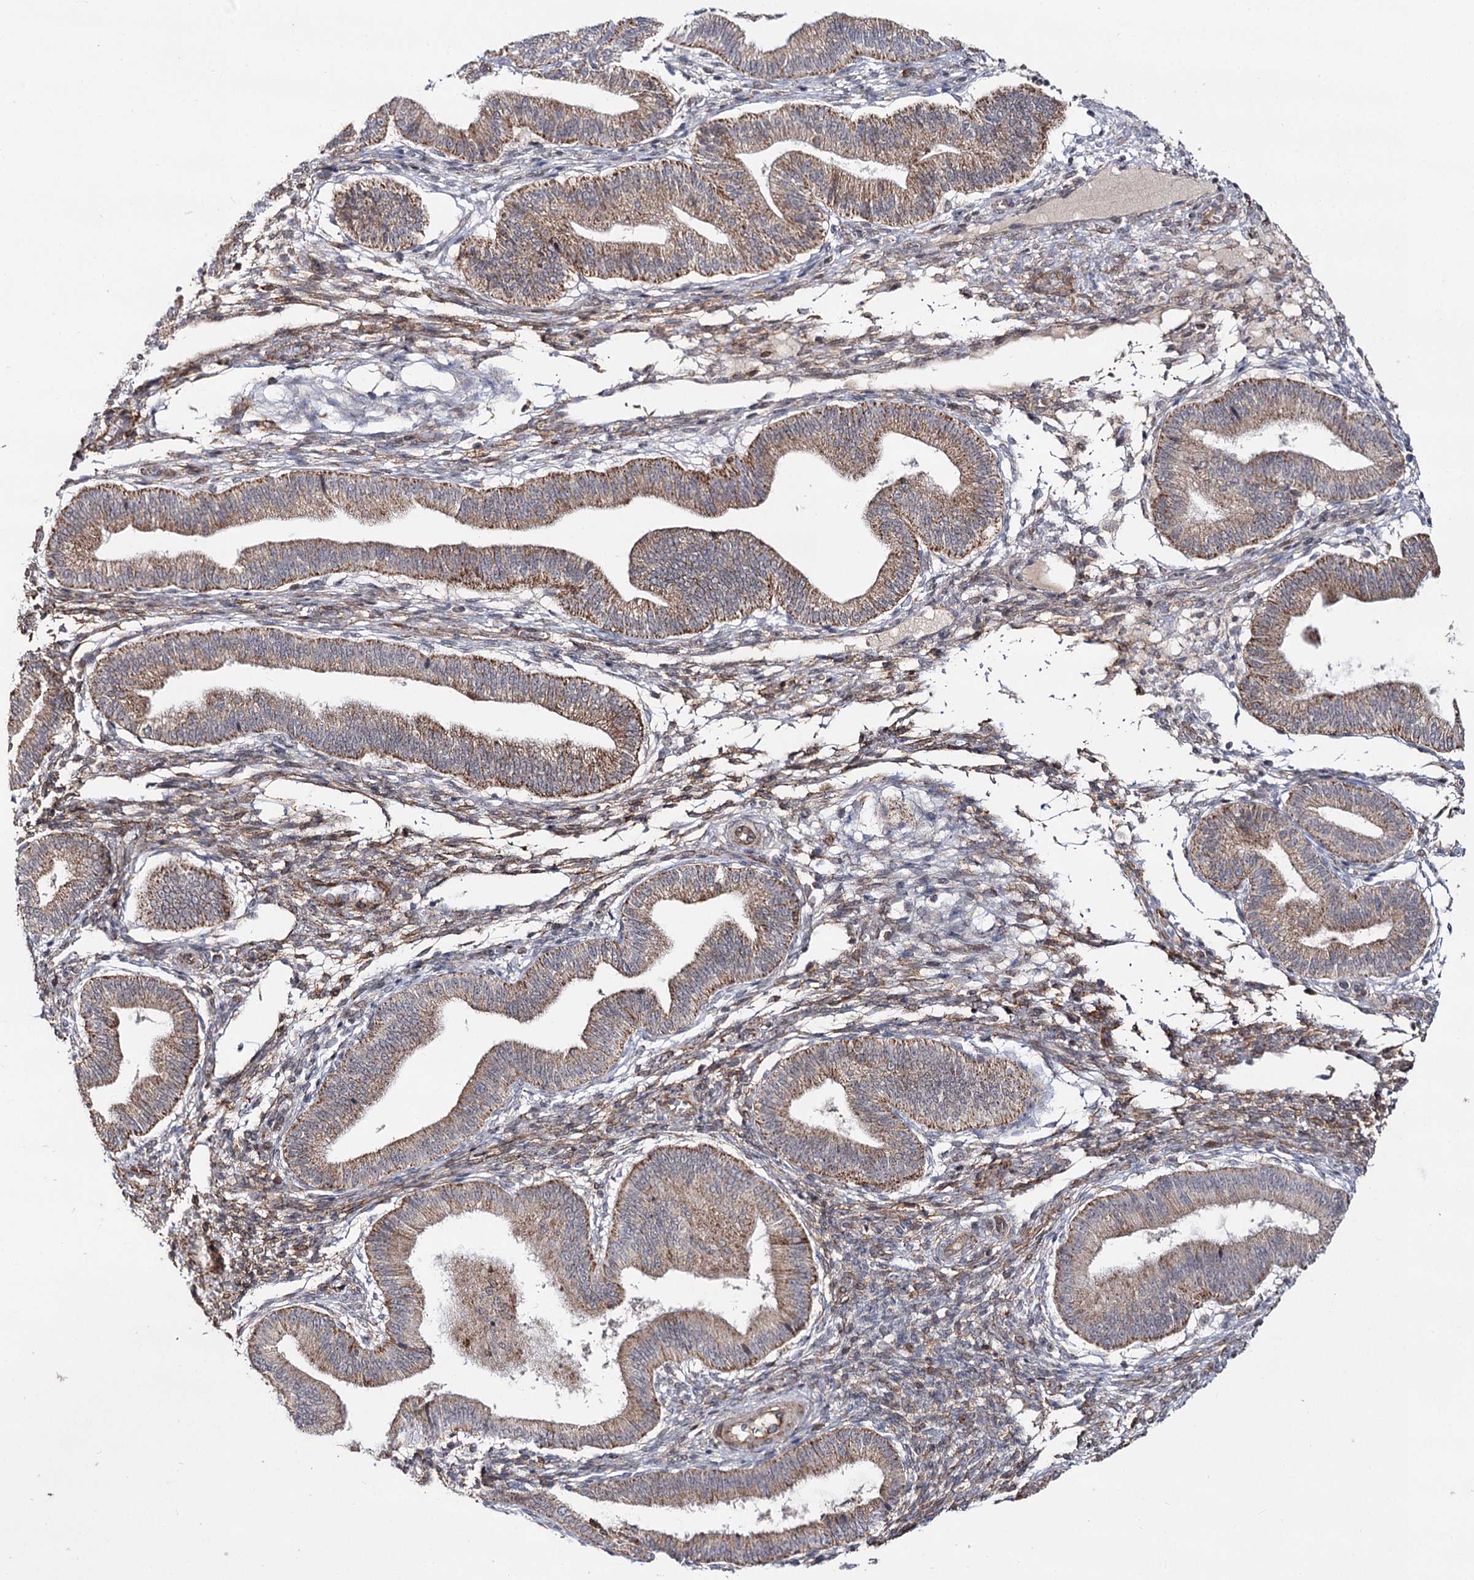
{"staining": {"intensity": "weak", "quantity": "25%-75%", "location": "cytoplasmic/membranous"}, "tissue": "endometrium", "cell_type": "Cells in endometrial stroma", "image_type": "normal", "snomed": [{"axis": "morphology", "description": "Normal tissue, NOS"}, {"axis": "topography", "description": "Endometrium"}], "caption": "A brown stain labels weak cytoplasmic/membranous positivity of a protein in cells in endometrial stroma of benign human endometrium. (brown staining indicates protein expression, while blue staining denotes nuclei).", "gene": "CBR4", "patient": {"sex": "female", "age": 39}}